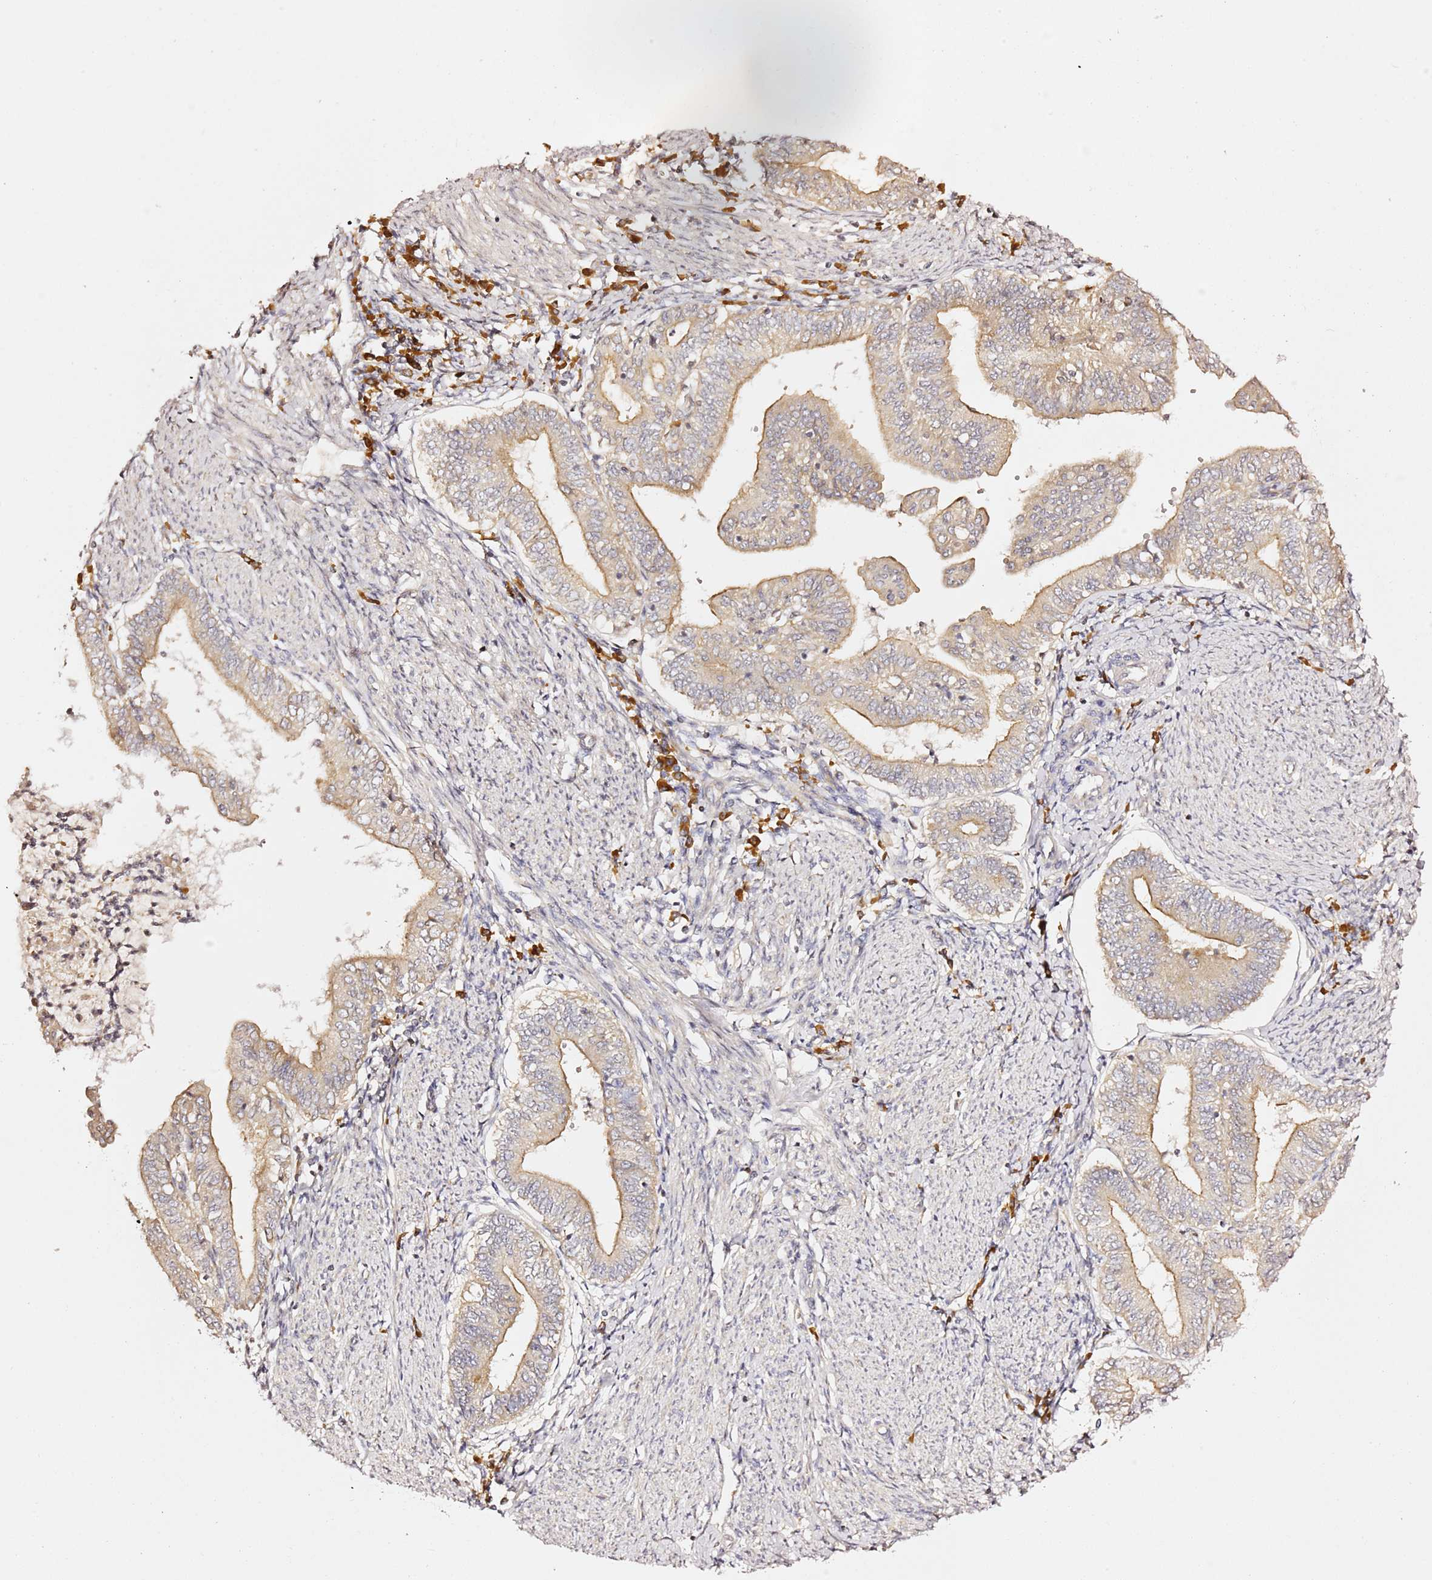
{"staining": {"intensity": "weak", "quantity": "25%-75%", "location": "cytoplasmic/membranous"}, "tissue": "endometrial cancer", "cell_type": "Tumor cells", "image_type": "cancer", "snomed": [{"axis": "morphology", "description": "Adenocarcinoma, NOS"}, {"axis": "topography", "description": "Endometrium"}], "caption": "DAB immunohistochemical staining of endometrial adenocarcinoma reveals weak cytoplasmic/membranous protein expression in about 25%-75% of tumor cells. (DAB IHC with brightfield microscopy, high magnification).", "gene": "OSBPL2", "patient": {"sex": "female", "age": 66}}